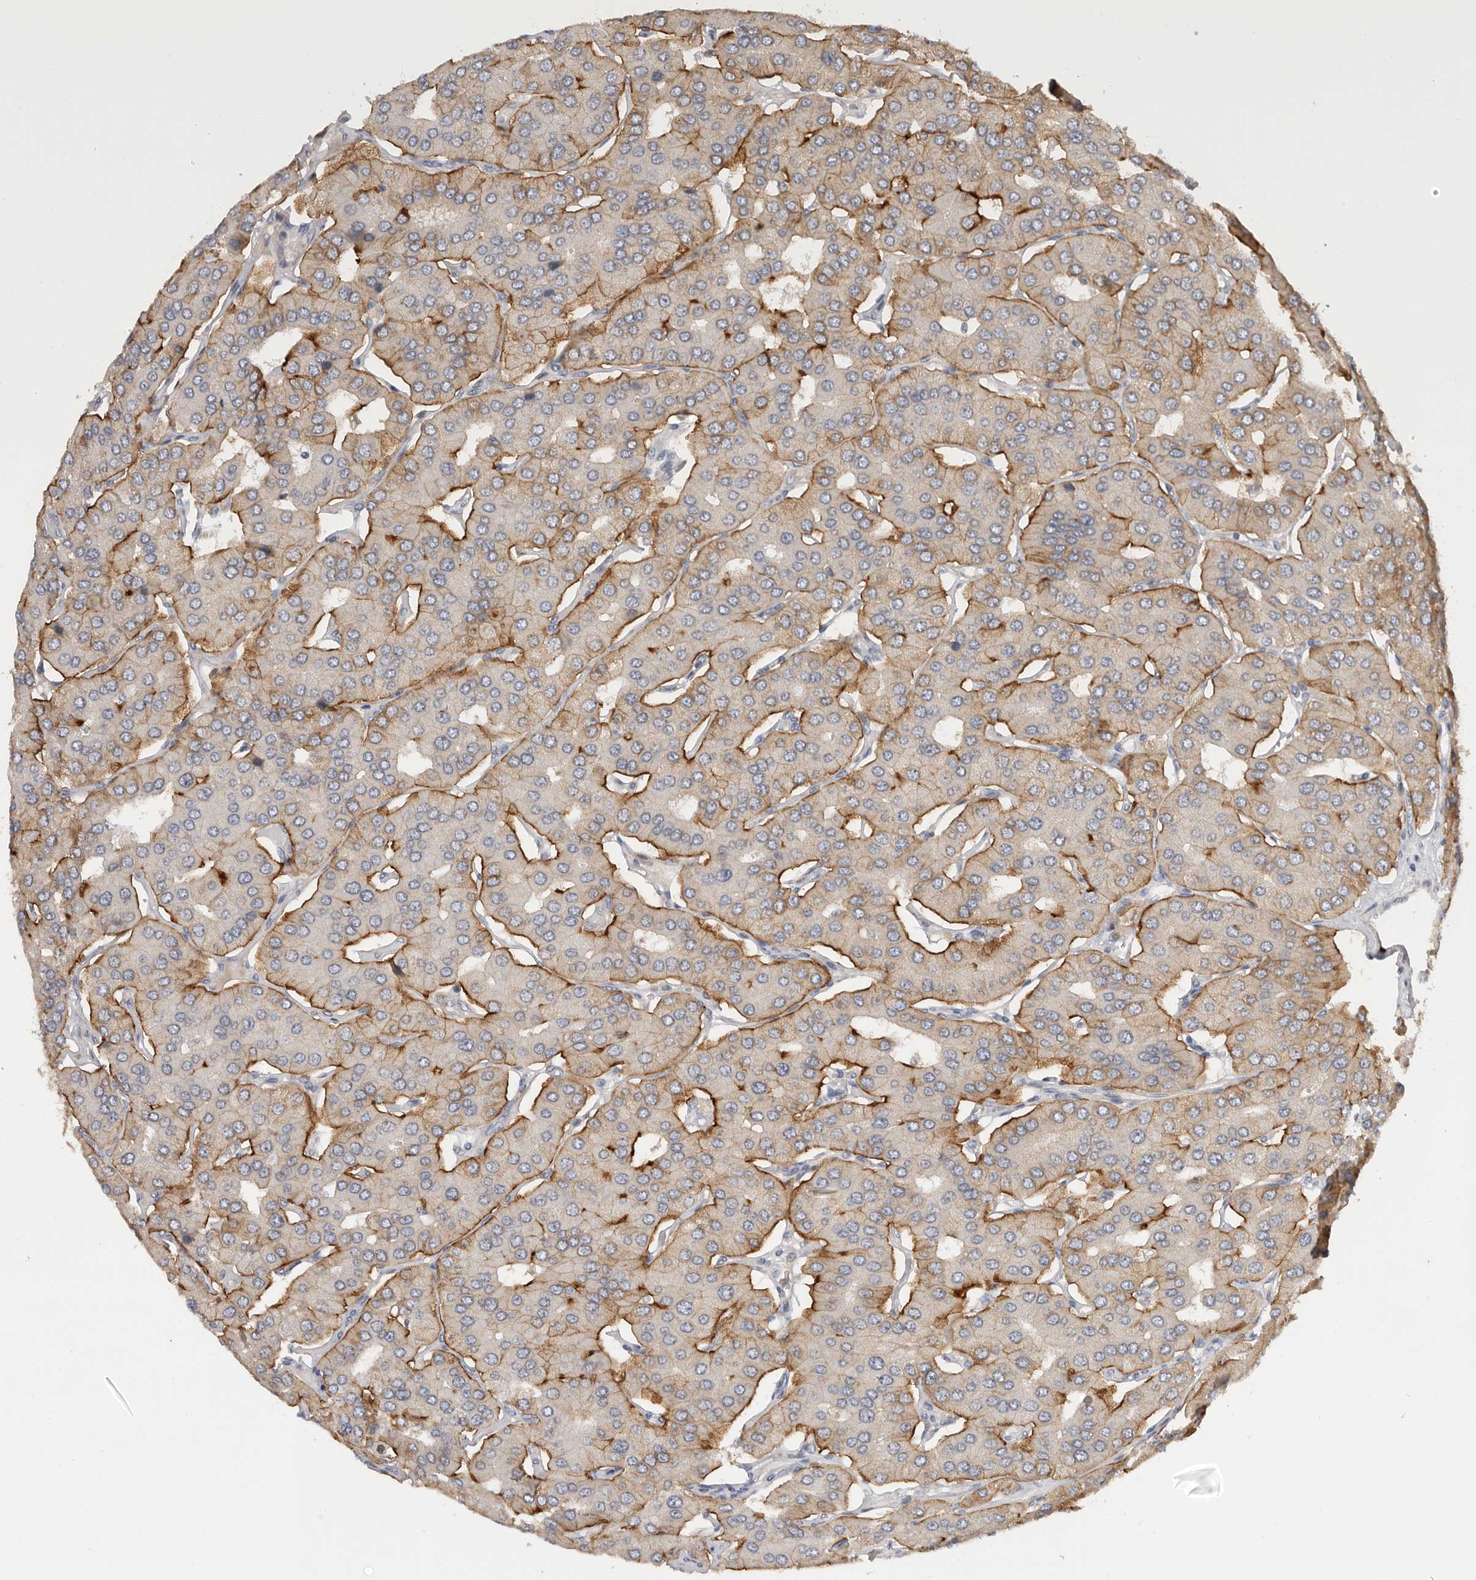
{"staining": {"intensity": "moderate", "quantity": ">75%", "location": "cytoplasmic/membranous"}, "tissue": "parathyroid gland", "cell_type": "Glandular cells", "image_type": "normal", "snomed": [{"axis": "morphology", "description": "Normal tissue, NOS"}, {"axis": "morphology", "description": "Adenoma, NOS"}, {"axis": "topography", "description": "Parathyroid gland"}], "caption": "High-magnification brightfield microscopy of benign parathyroid gland stained with DAB (3,3'-diaminobenzidine) (brown) and counterstained with hematoxylin (blue). glandular cells exhibit moderate cytoplasmic/membranous staining is seen in approximately>75% of cells. (IHC, brightfield microscopy, high magnification).", "gene": "TFRC", "patient": {"sex": "female", "age": 86}}